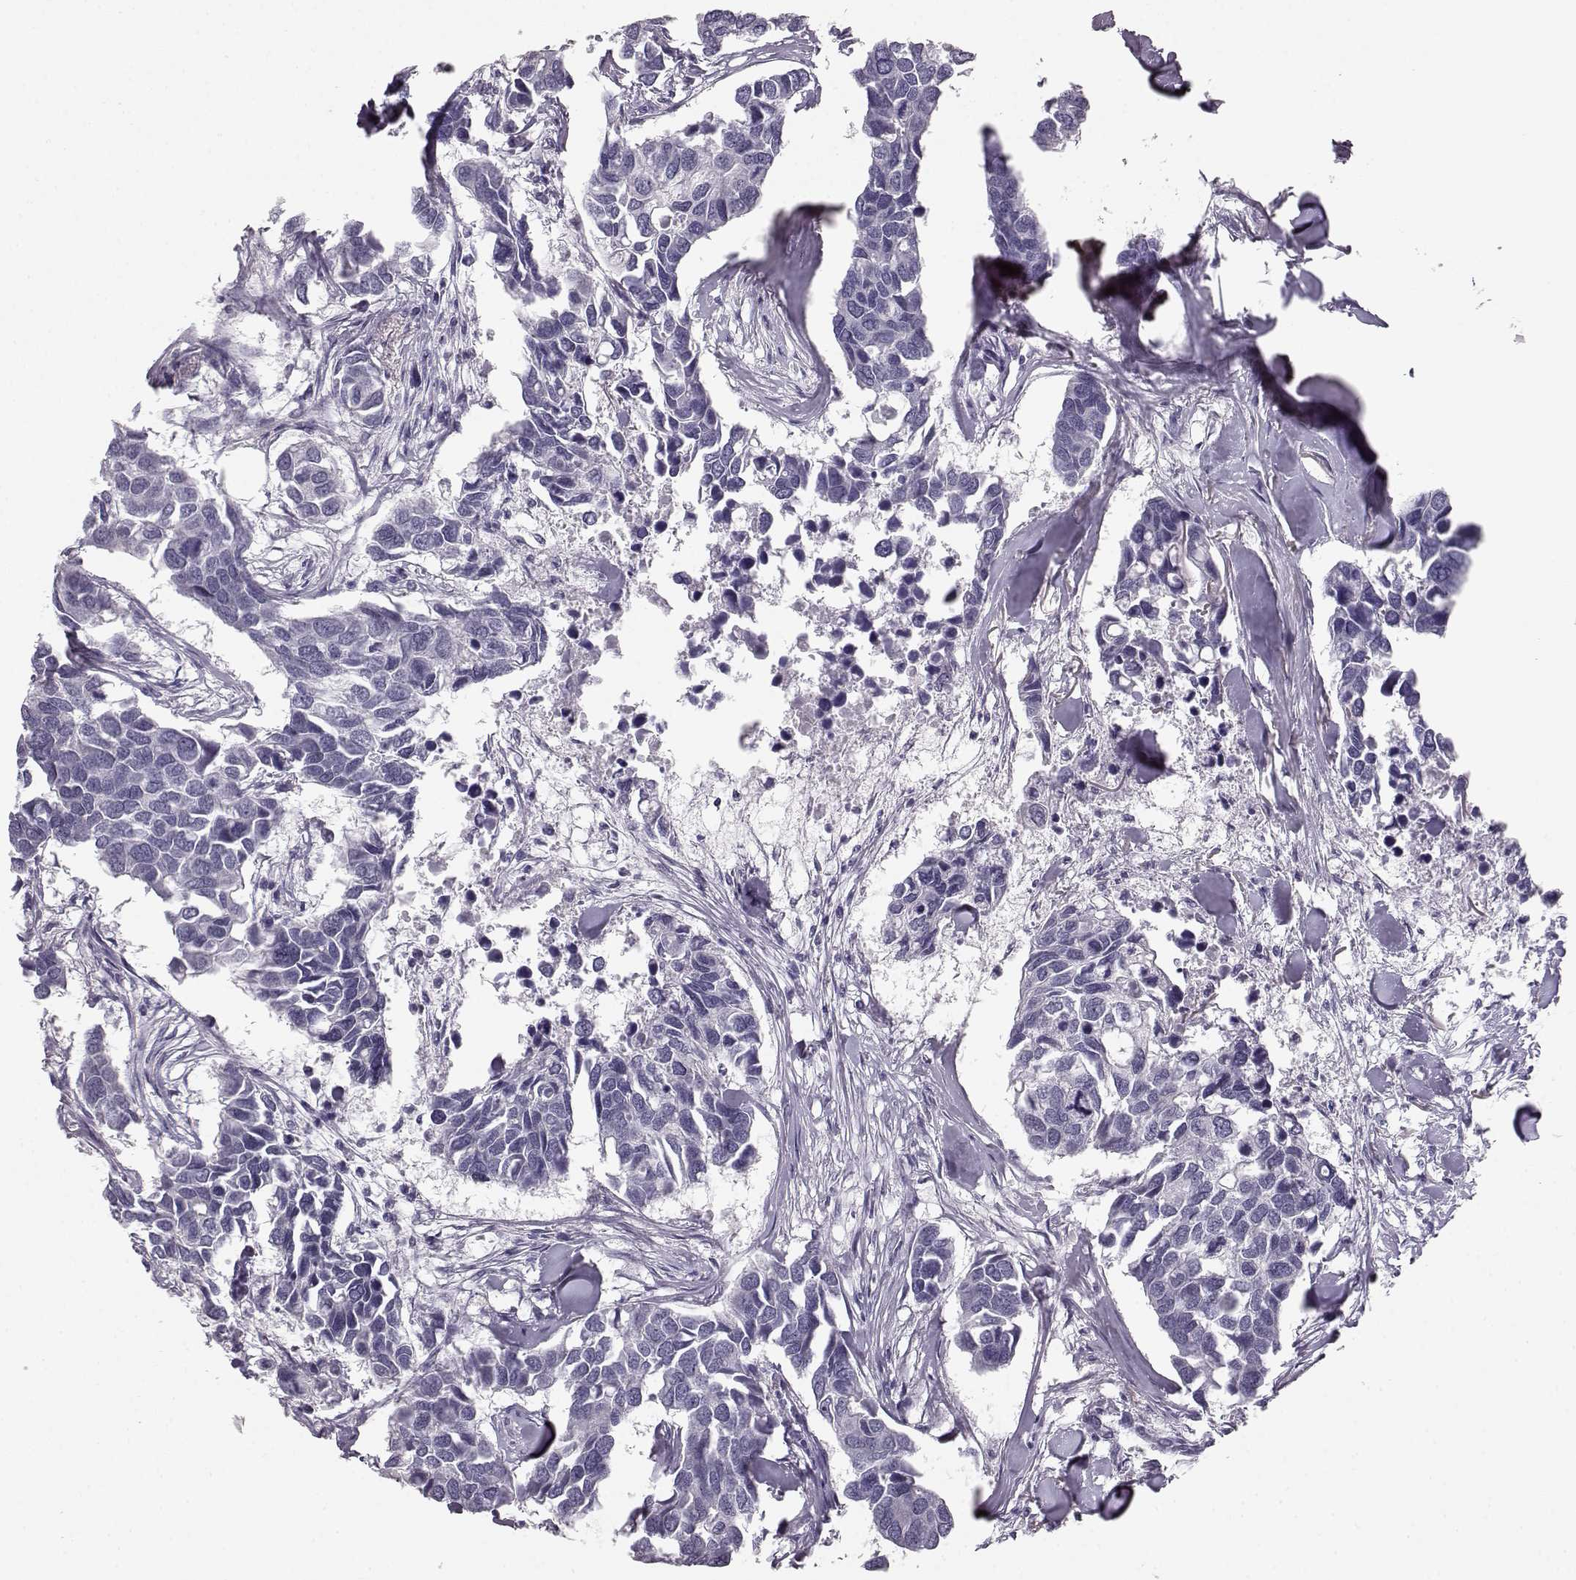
{"staining": {"intensity": "negative", "quantity": "none", "location": "none"}, "tissue": "breast cancer", "cell_type": "Tumor cells", "image_type": "cancer", "snomed": [{"axis": "morphology", "description": "Duct carcinoma"}, {"axis": "topography", "description": "Breast"}], "caption": "There is no significant expression in tumor cells of breast cancer (intraductal carcinoma).", "gene": "BFSP2", "patient": {"sex": "female", "age": 83}}